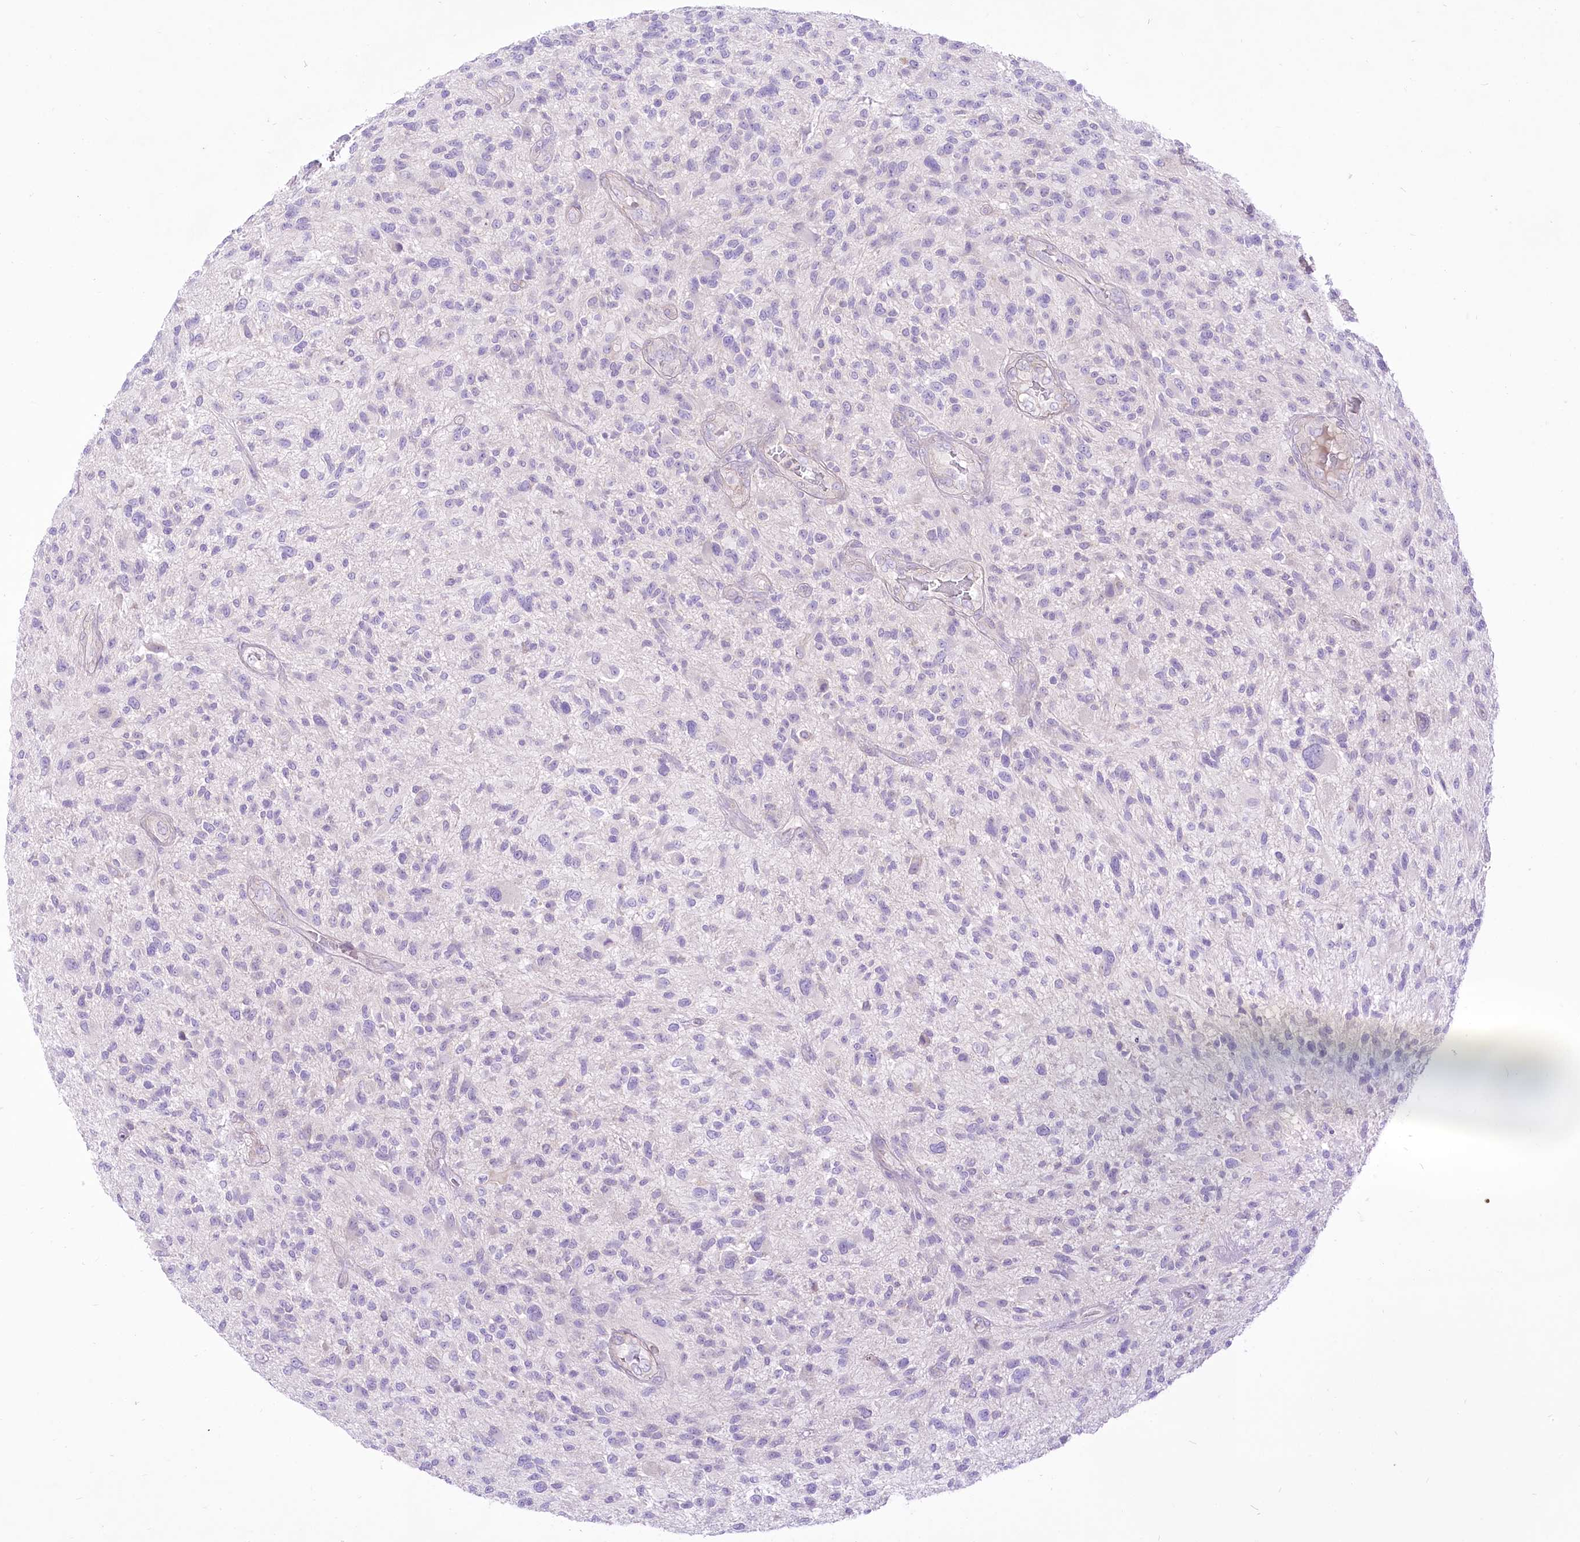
{"staining": {"intensity": "negative", "quantity": "none", "location": "none"}, "tissue": "glioma", "cell_type": "Tumor cells", "image_type": "cancer", "snomed": [{"axis": "morphology", "description": "Glioma, malignant, High grade"}, {"axis": "topography", "description": "Brain"}], "caption": "There is no significant positivity in tumor cells of glioma.", "gene": "HELT", "patient": {"sex": "male", "age": 47}}